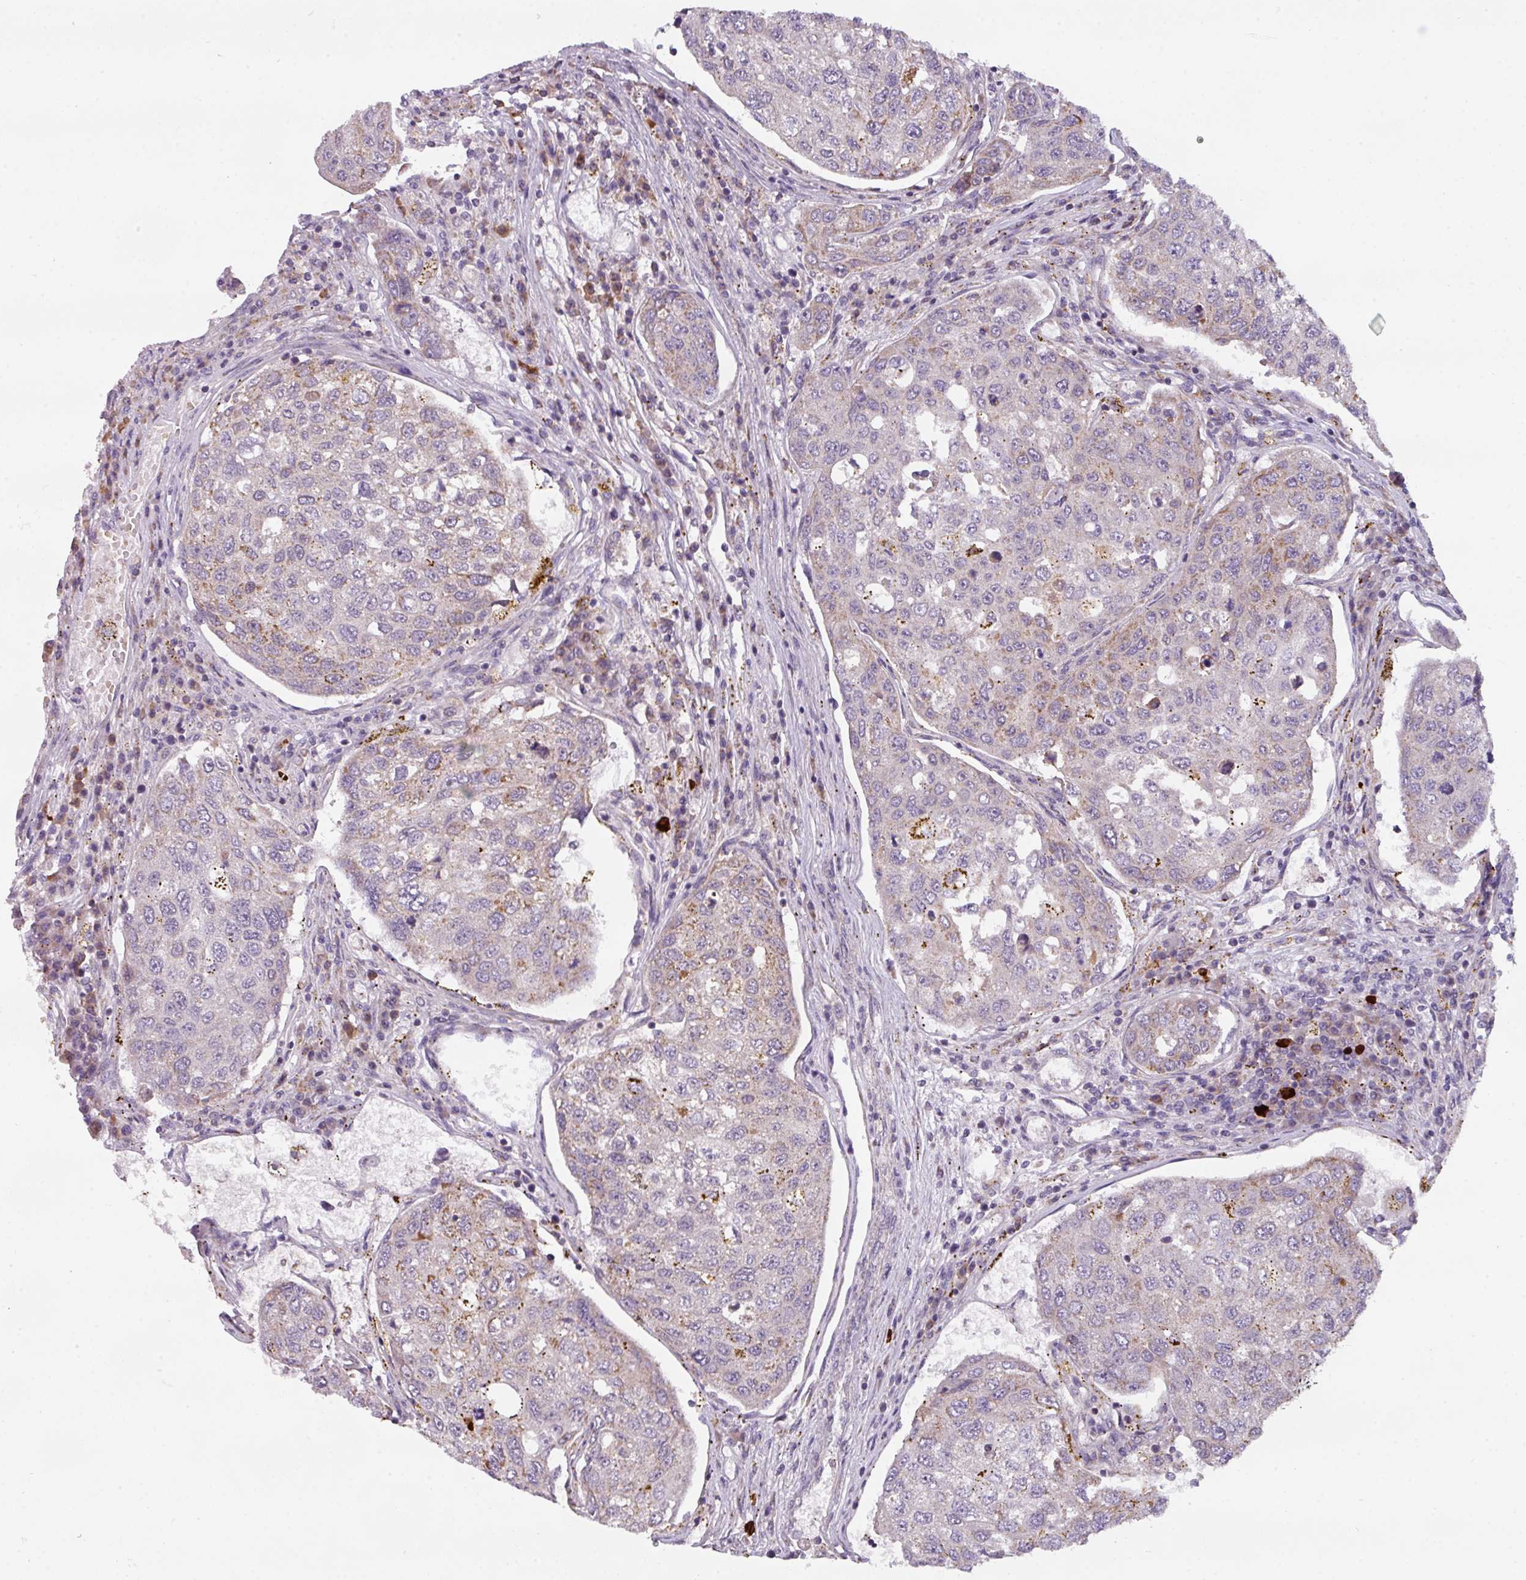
{"staining": {"intensity": "negative", "quantity": "none", "location": "none"}, "tissue": "urothelial cancer", "cell_type": "Tumor cells", "image_type": "cancer", "snomed": [{"axis": "morphology", "description": "Urothelial carcinoma, High grade"}, {"axis": "topography", "description": "Lymph node"}, {"axis": "topography", "description": "Urinary bladder"}], "caption": "Immunohistochemical staining of urothelial carcinoma (high-grade) demonstrates no significant positivity in tumor cells. (Immunohistochemistry (ihc), brightfield microscopy, high magnification).", "gene": "C2orf68", "patient": {"sex": "male", "age": 51}}